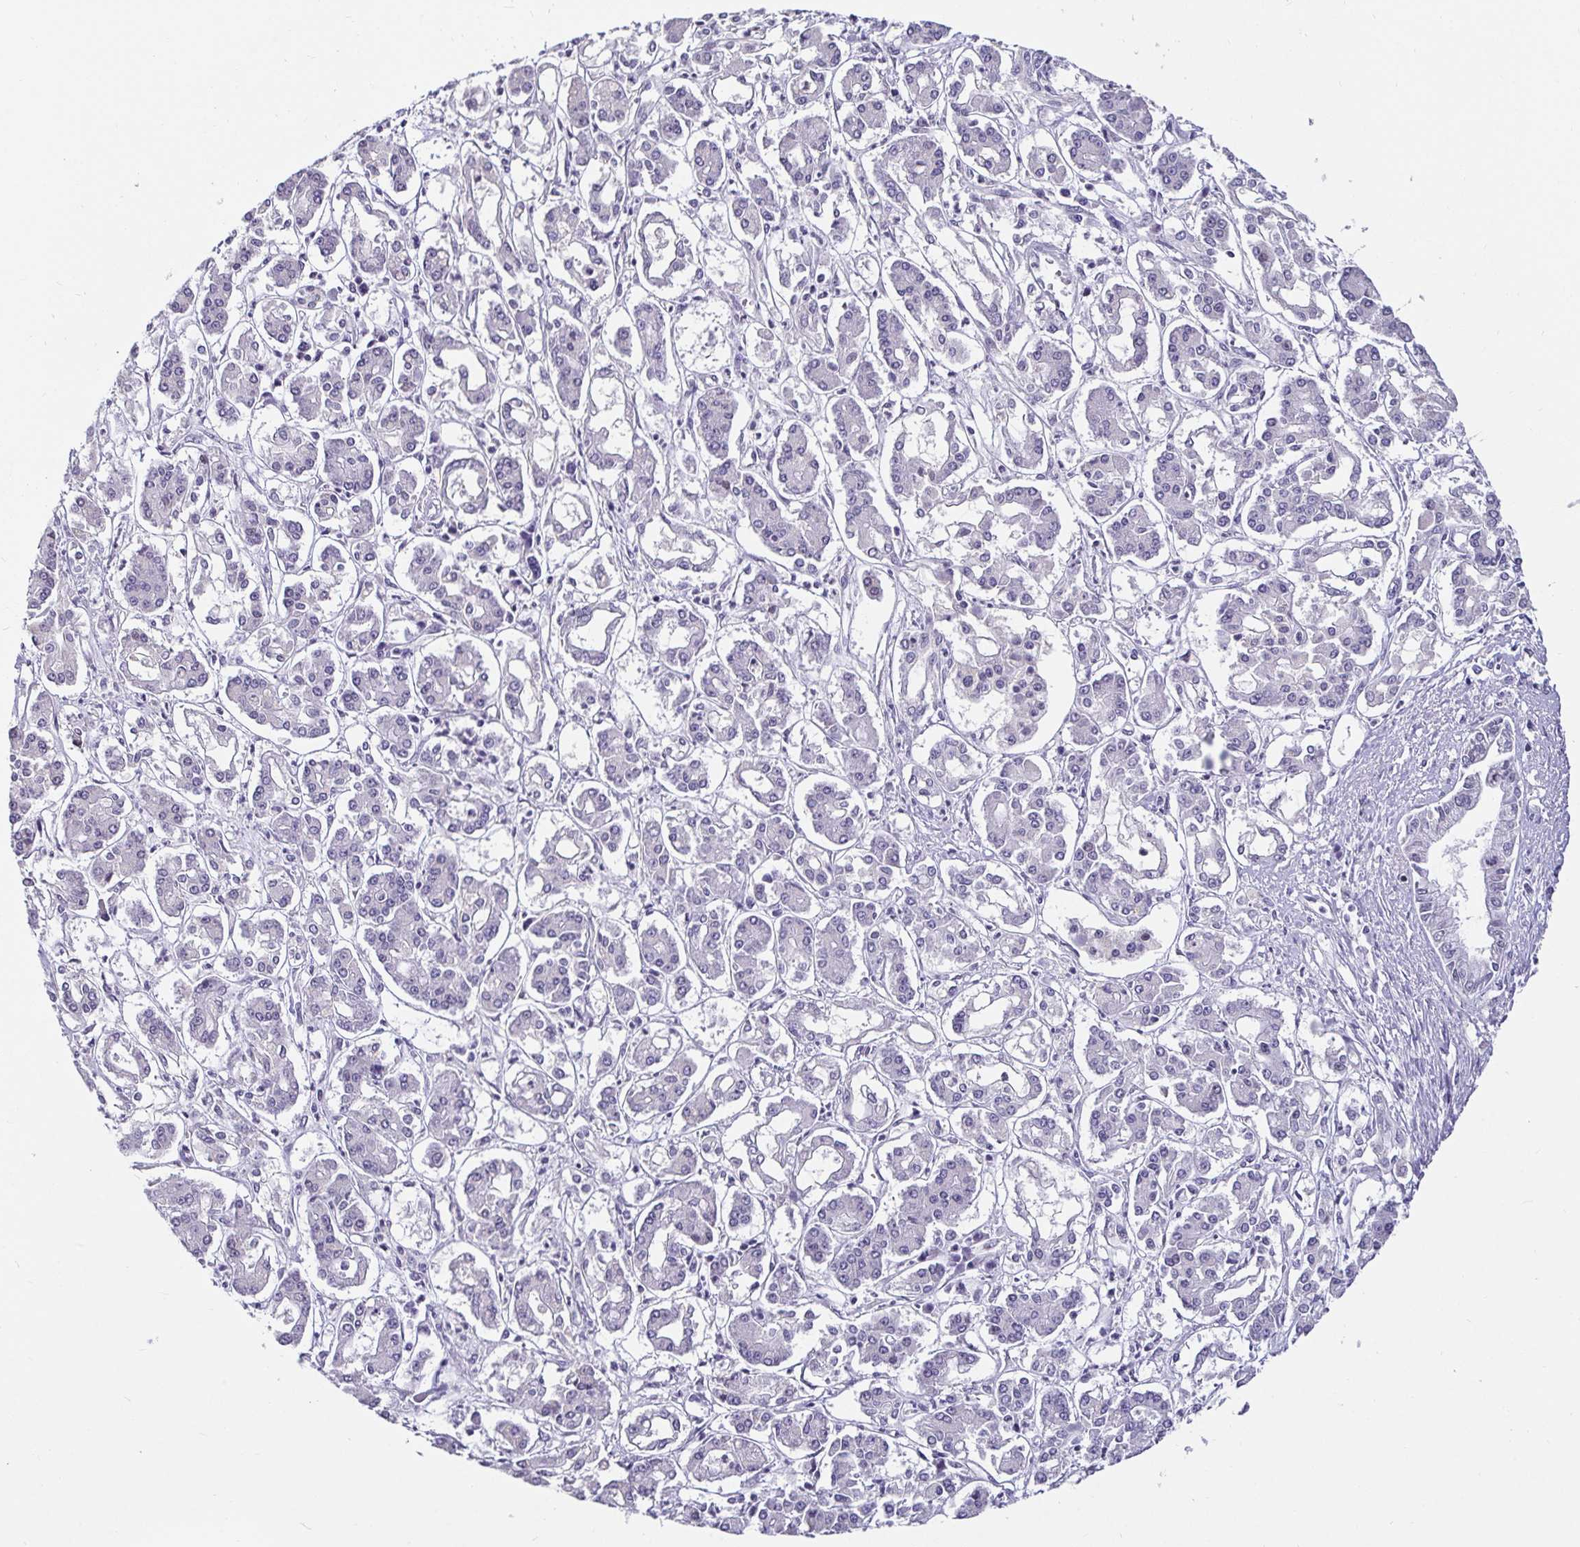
{"staining": {"intensity": "negative", "quantity": "none", "location": "none"}, "tissue": "pancreatic cancer", "cell_type": "Tumor cells", "image_type": "cancer", "snomed": [{"axis": "morphology", "description": "Adenocarcinoma, NOS"}, {"axis": "topography", "description": "Pancreas"}], "caption": "Tumor cells are negative for brown protein staining in pancreatic cancer.", "gene": "ANLN", "patient": {"sex": "male", "age": 85}}